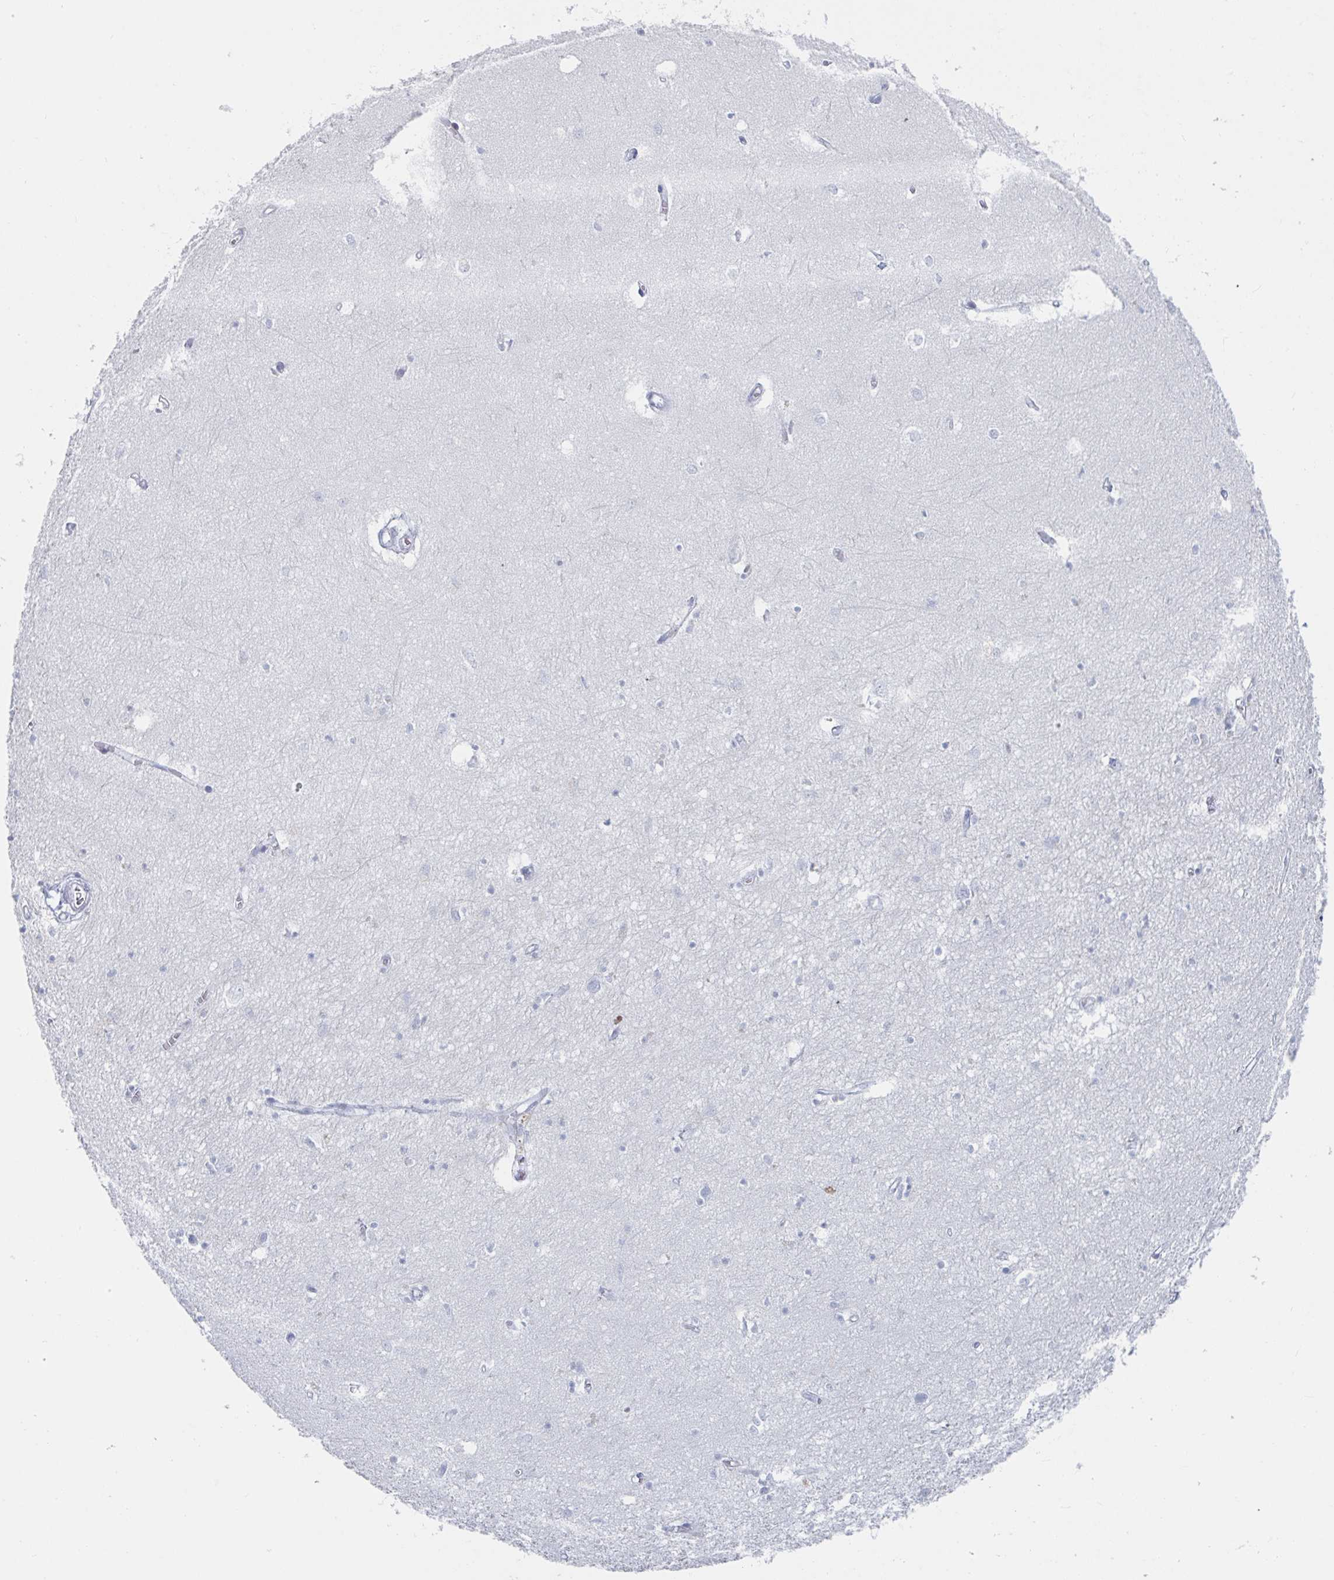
{"staining": {"intensity": "negative", "quantity": "none", "location": "none"}, "tissue": "hippocampus", "cell_type": "Glial cells", "image_type": "normal", "snomed": [{"axis": "morphology", "description": "Normal tissue, NOS"}, {"axis": "topography", "description": "Hippocampus"}], "caption": "Immunohistochemistry of benign hippocampus shows no expression in glial cells.", "gene": "NR1H2", "patient": {"sex": "female", "age": 64}}